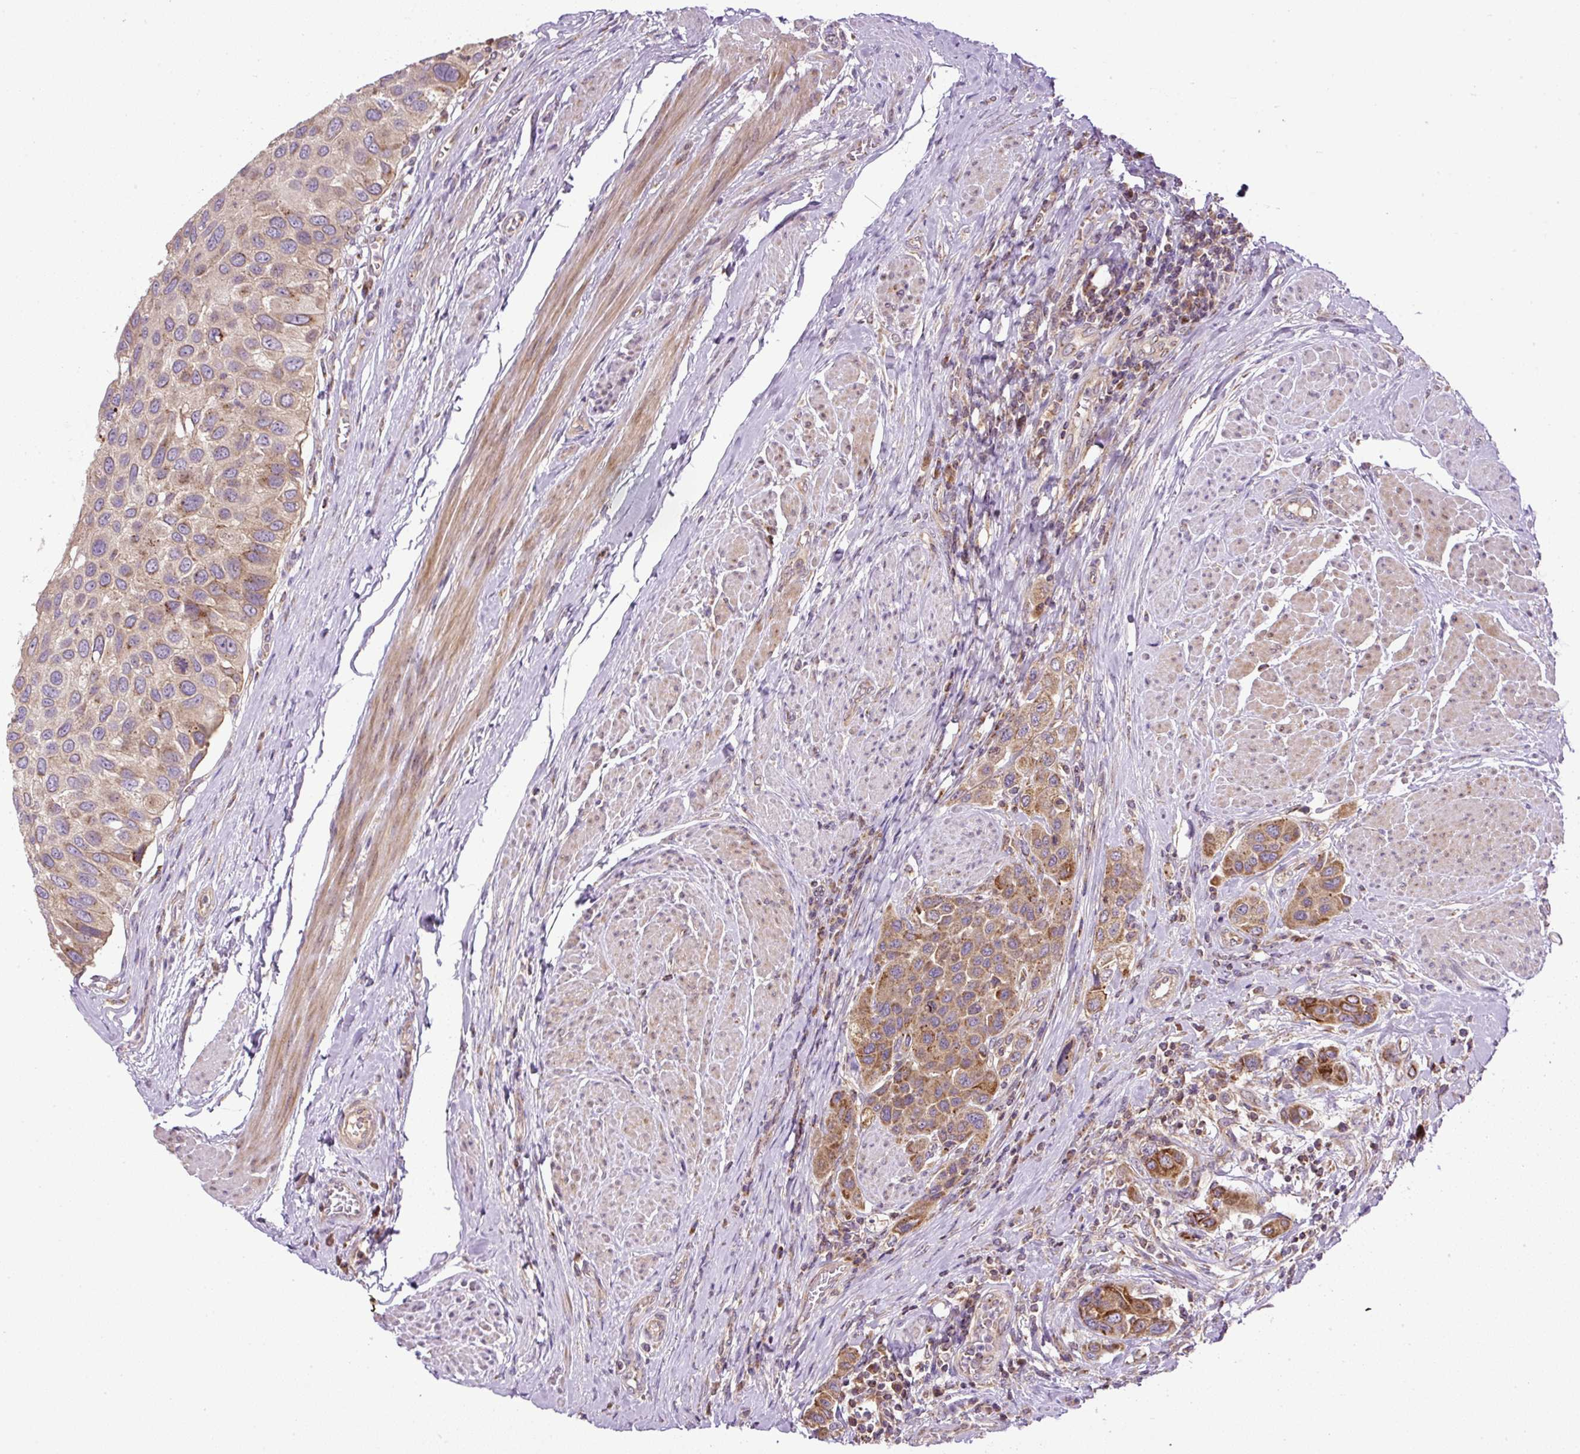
{"staining": {"intensity": "moderate", "quantity": ">75%", "location": "cytoplasmic/membranous"}, "tissue": "urothelial cancer", "cell_type": "Tumor cells", "image_type": "cancer", "snomed": [{"axis": "morphology", "description": "Urothelial carcinoma, High grade"}, {"axis": "topography", "description": "Urinary bladder"}], "caption": "Immunohistochemical staining of human urothelial cancer exhibits moderate cytoplasmic/membranous protein positivity in approximately >75% of tumor cells. (DAB IHC with brightfield microscopy, high magnification).", "gene": "ZNF547", "patient": {"sex": "male", "age": 50}}